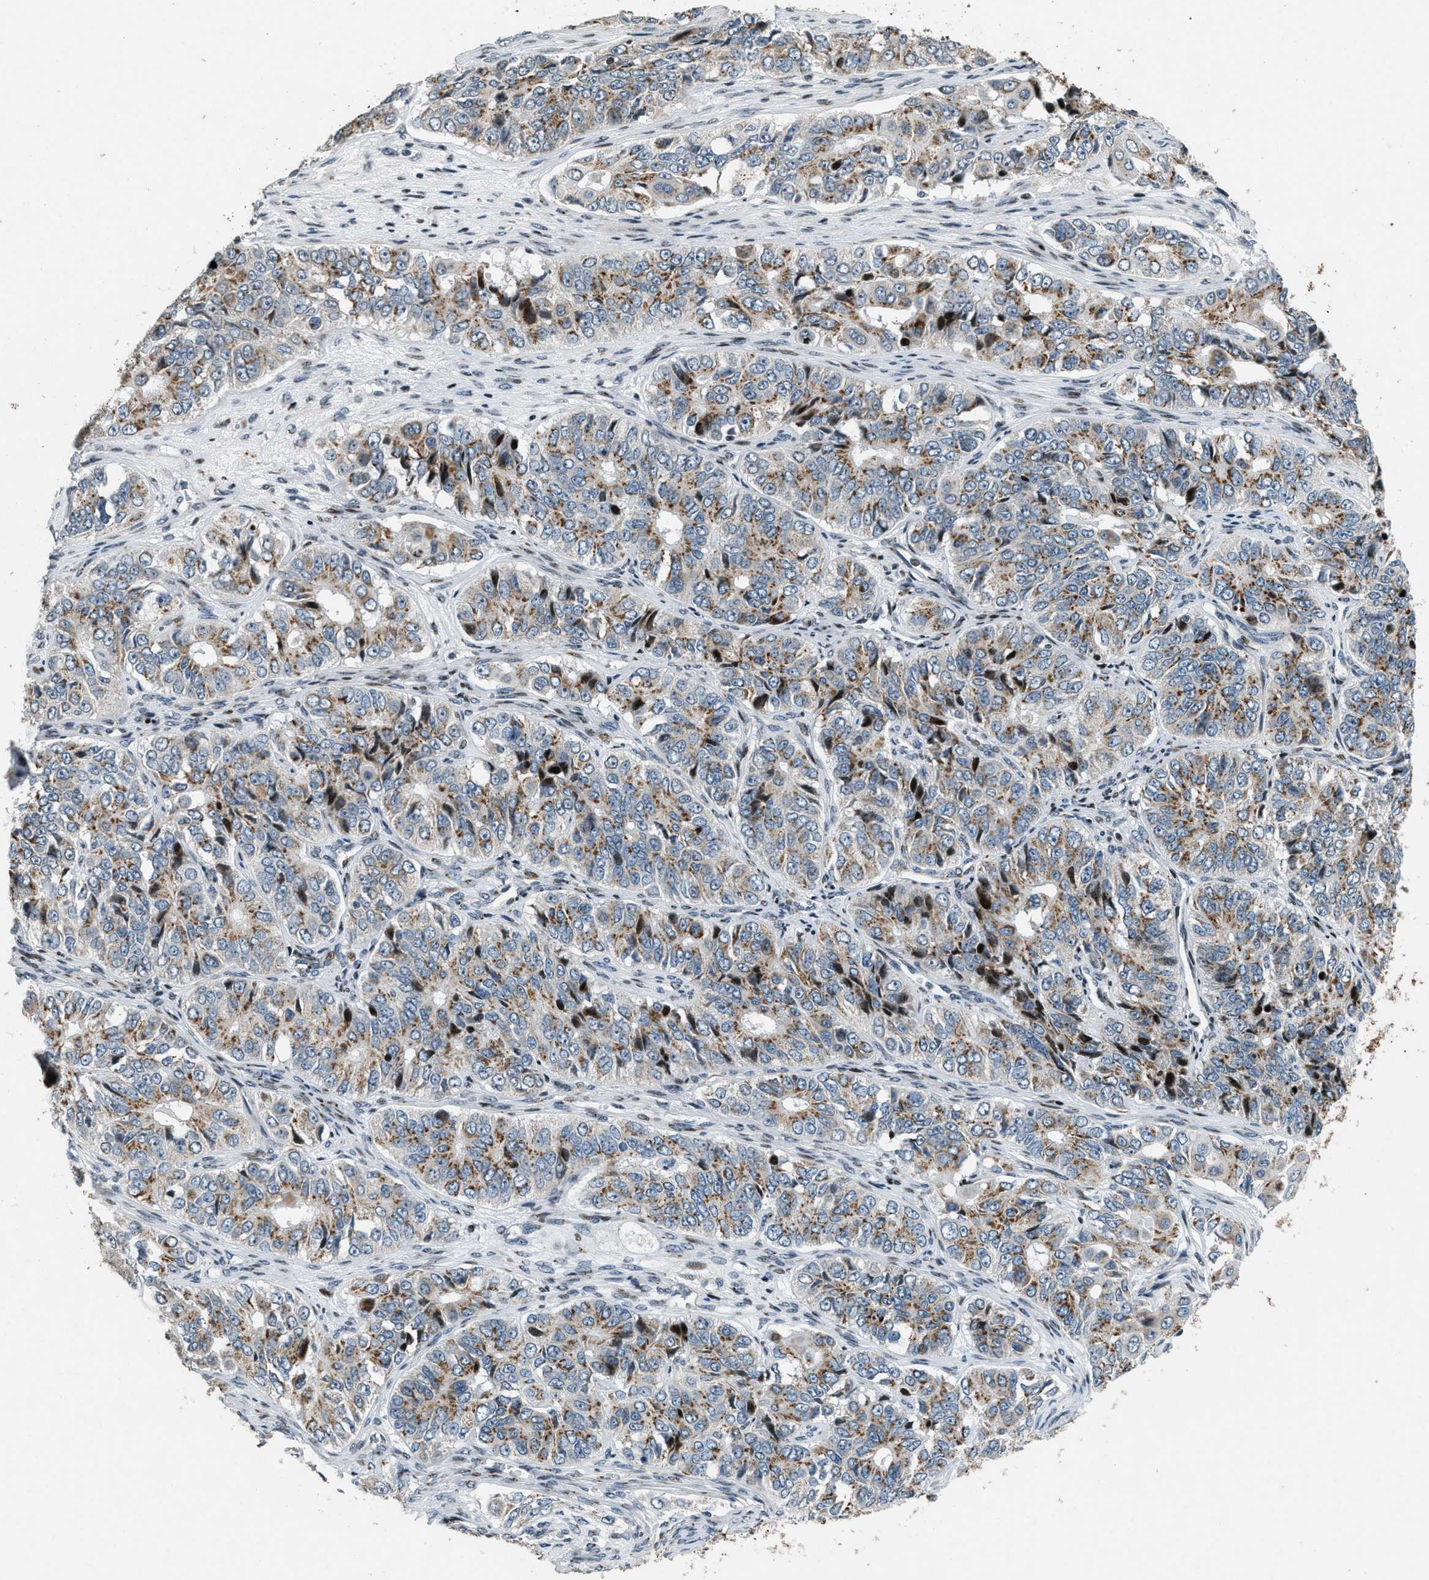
{"staining": {"intensity": "moderate", "quantity": "25%-75%", "location": "cytoplasmic/membranous"}, "tissue": "ovarian cancer", "cell_type": "Tumor cells", "image_type": "cancer", "snomed": [{"axis": "morphology", "description": "Carcinoma, endometroid"}, {"axis": "topography", "description": "Ovary"}], "caption": "Protein staining reveals moderate cytoplasmic/membranous positivity in about 25%-75% of tumor cells in ovarian cancer.", "gene": "GPC6", "patient": {"sex": "female", "age": 51}}